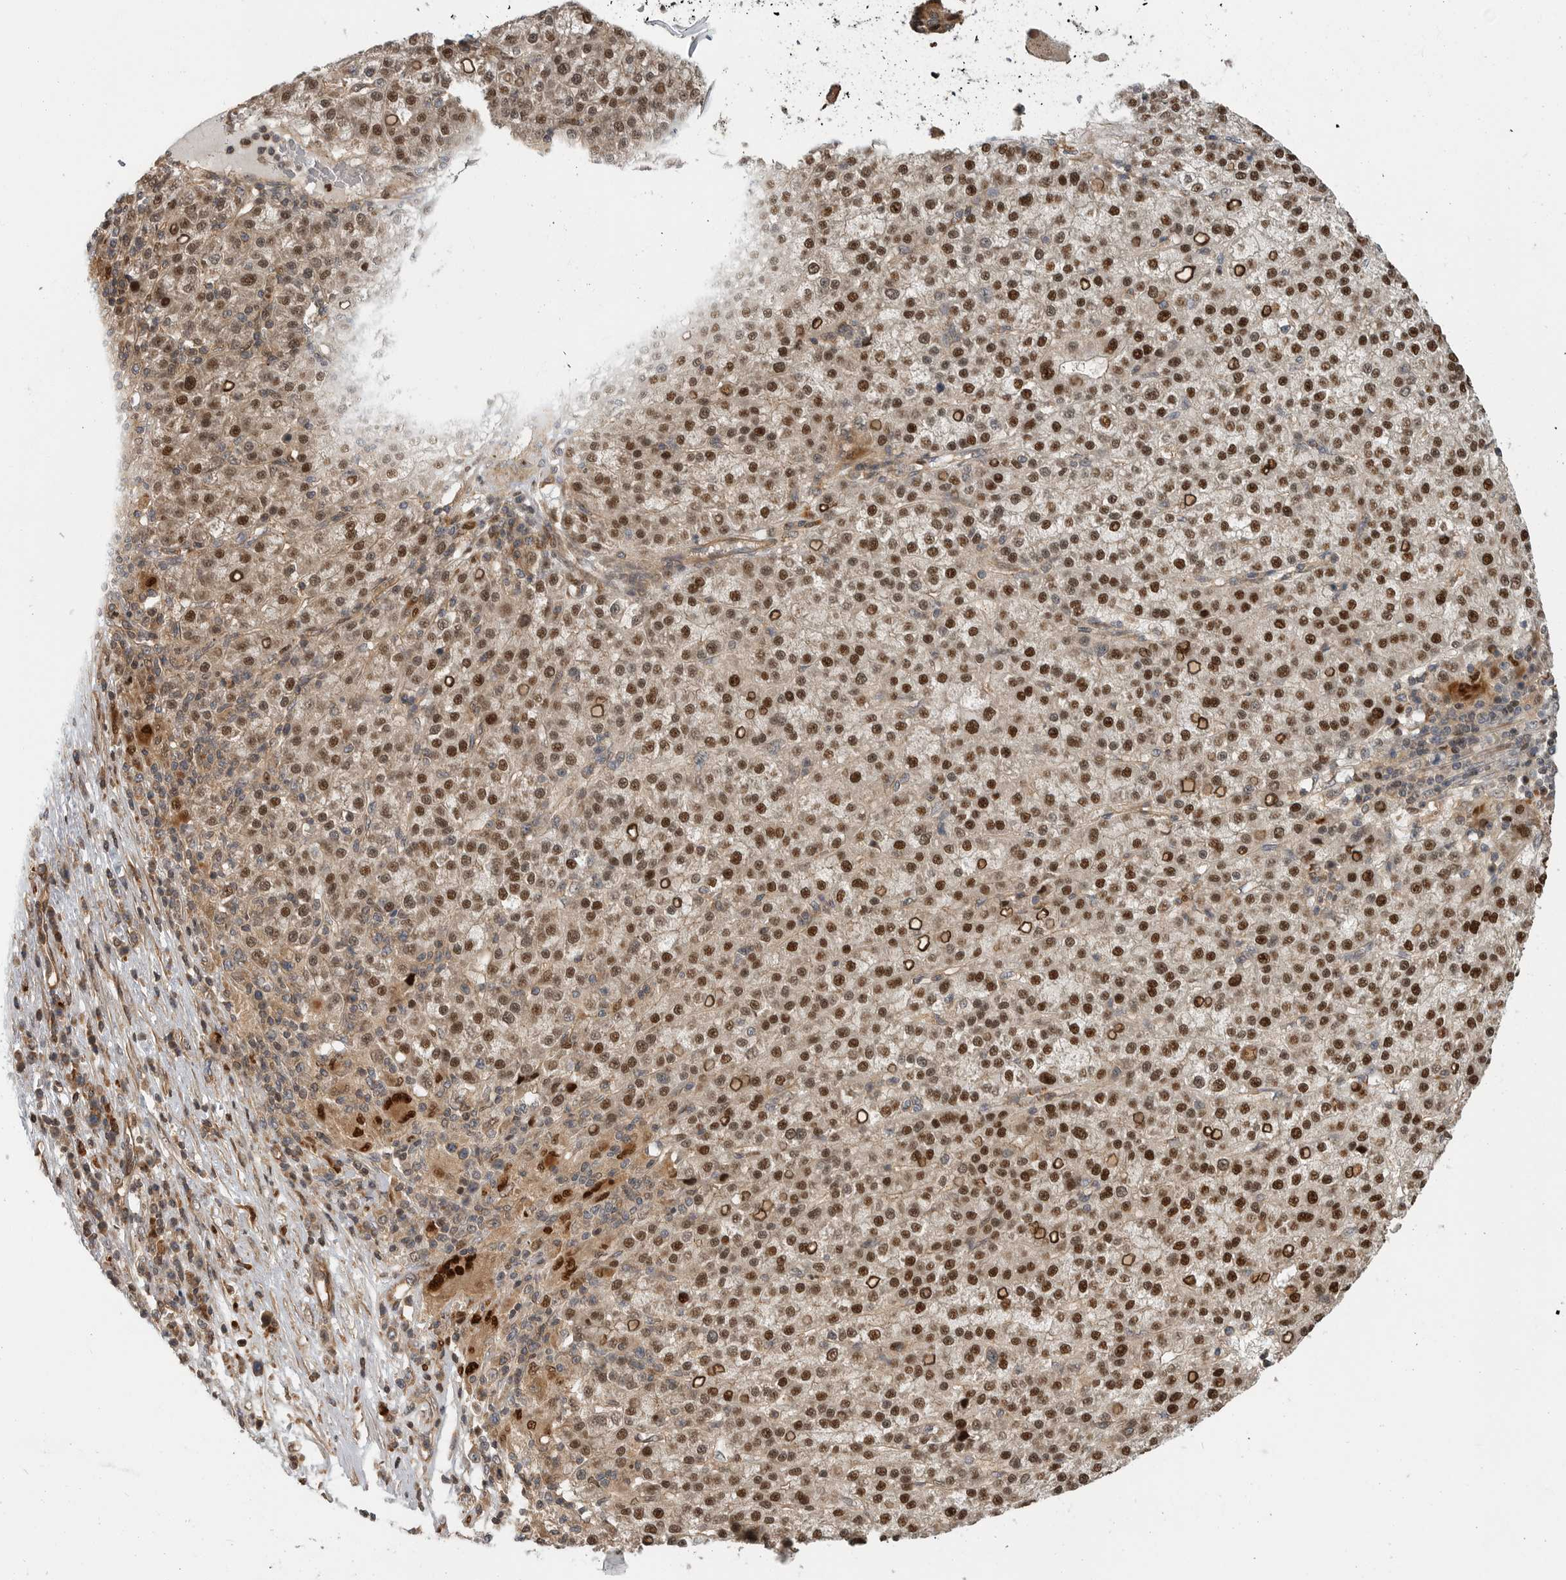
{"staining": {"intensity": "strong", "quantity": ">75%", "location": "nuclear"}, "tissue": "liver cancer", "cell_type": "Tumor cells", "image_type": "cancer", "snomed": [{"axis": "morphology", "description": "Carcinoma, Hepatocellular, NOS"}, {"axis": "topography", "description": "Liver"}], "caption": "There is high levels of strong nuclear positivity in tumor cells of liver hepatocellular carcinoma, as demonstrated by immunohistochemical staining (brown color).", "gene": "STRAP", "patient": {"sex": "female", "age": 58}}